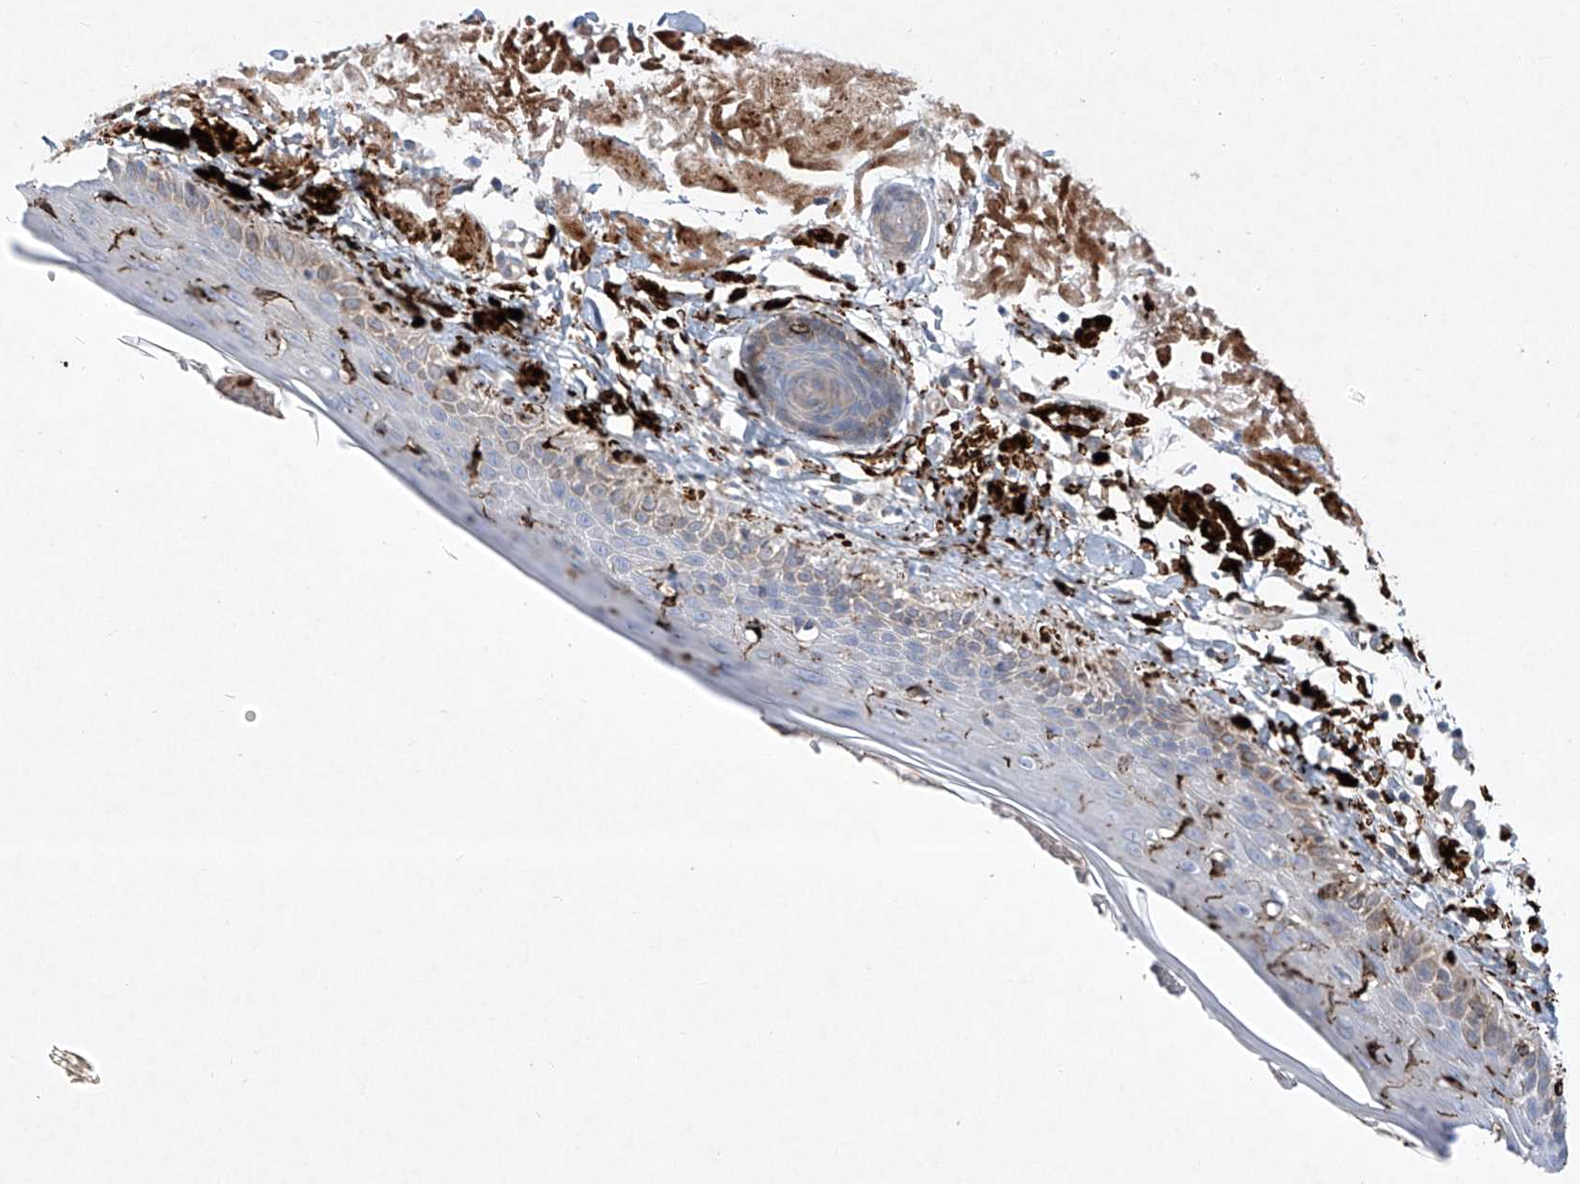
{"staining": {"intensity": "negative", "quantity": "none", "location": "none"}, "tissue": "skin", "cell_type": "Fibroblasts", "image_type": "normal", "snomed": [{"axis": "morphology", "description": "Normal tissue, NOS"}, {"axis": "topography", "description": "Skin"}, {"axis": "topography", "description": "Skeletal muscle"}], "caption": "Unremarkable skin was stained to show a protein in brown. There is no significant expression in fibroblasts. Nuclei are stained in blue.", "gene": "TJAP1", "patient": {"sex": "male", "age": 83}}